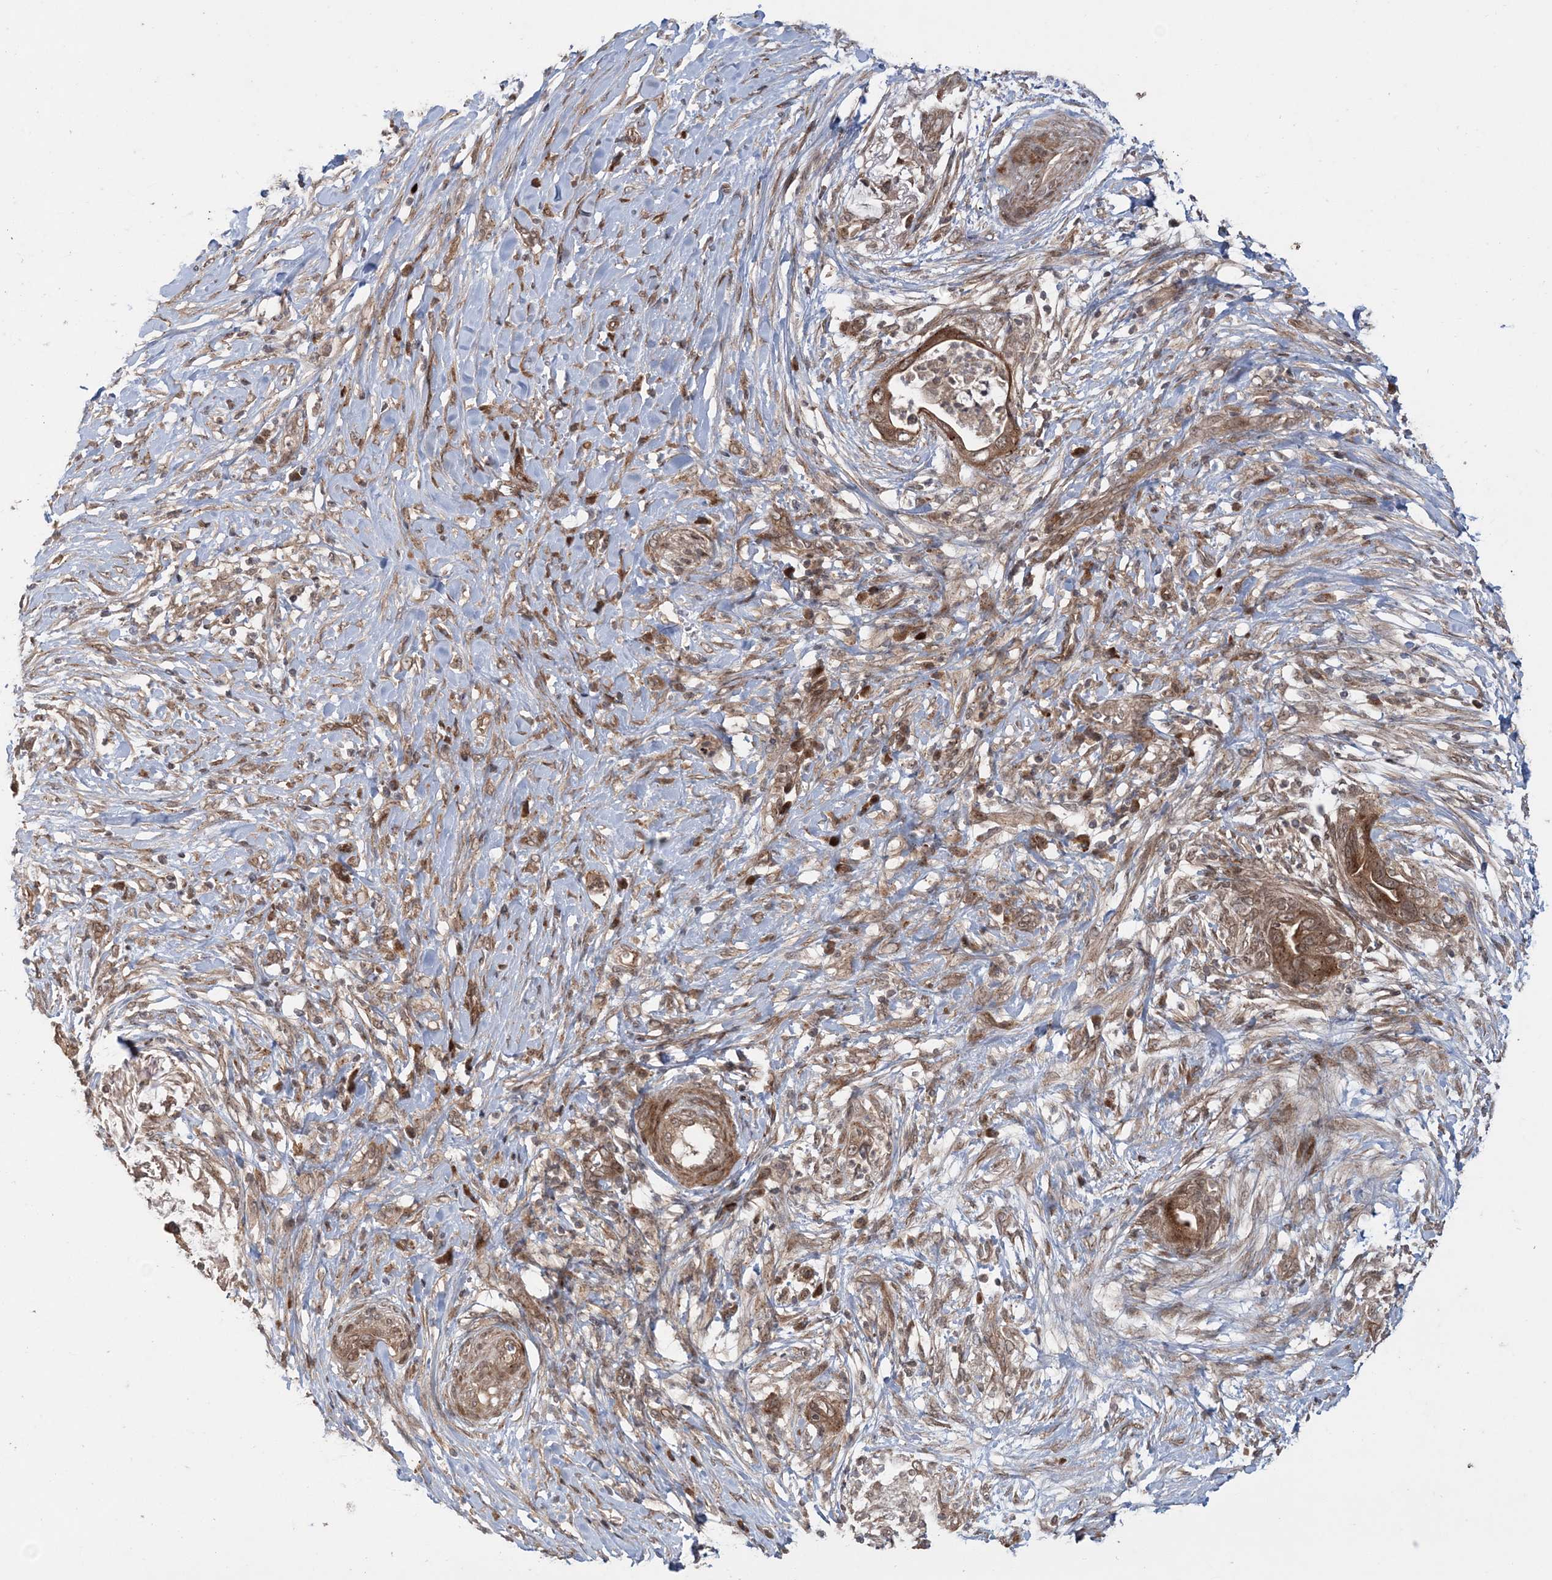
{"staining": {"intensity": "moderate", "quantity": ">75%", "location": "cytoplasmic/membranous"}, "tissue": "pancreatic cancer", "cell_type": "Tumor cells", "image_type": "cancer", "snomed": [{"axis": "morphology", "description": "Adenocarcinoma, NOS"}, {"axis": "topography", "description": "Pancreas"}], "caption": "A medium amount of moderate cytoplasmic/membranous staining is present in approximately >75% of tumor cells in pancreatic adenocarcinoma tissue.", "gene": "UBTD2", "patient": {"sex": "male", "age": 75}}